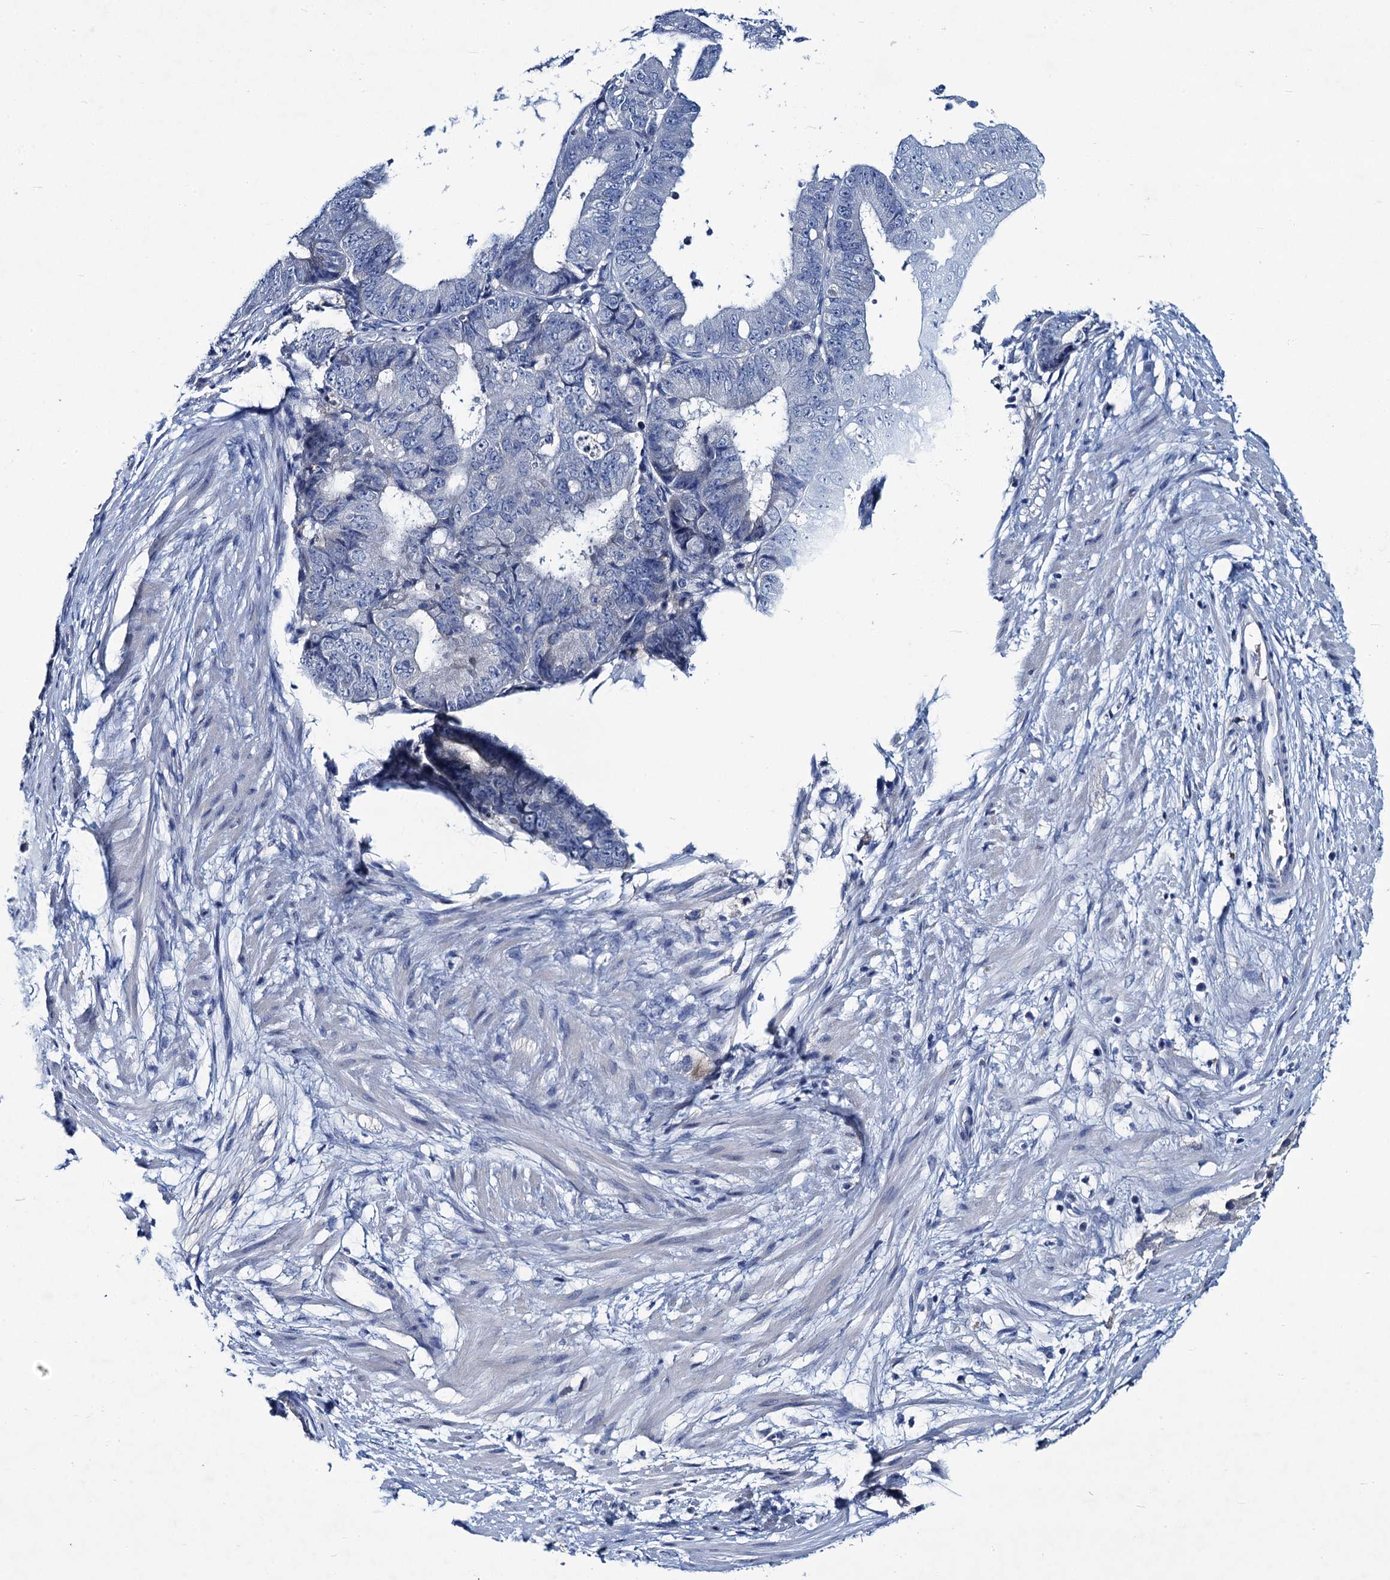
{"staining": {"intensity": "negative", "quantity": "none", "location": "none"}, "tissue": "ovarian cancer", "cell_type": "Tumor cells", "image_type": "cancer", "snomed": [{"axis": "morphology", "description": "Carcinoma, endometroid"}, {"axis": "topography", "description": "Appendix"}, {"axis": "topography", "description": "Ovary"}], "caption": "DAB (3,3'-diaminobenzidine) immunohistochemical staining of ovarian cancer reveals no significant staining in tumor cells.", "gene": "RTKN2", "patient": {"sex": "female", "age": 42}}